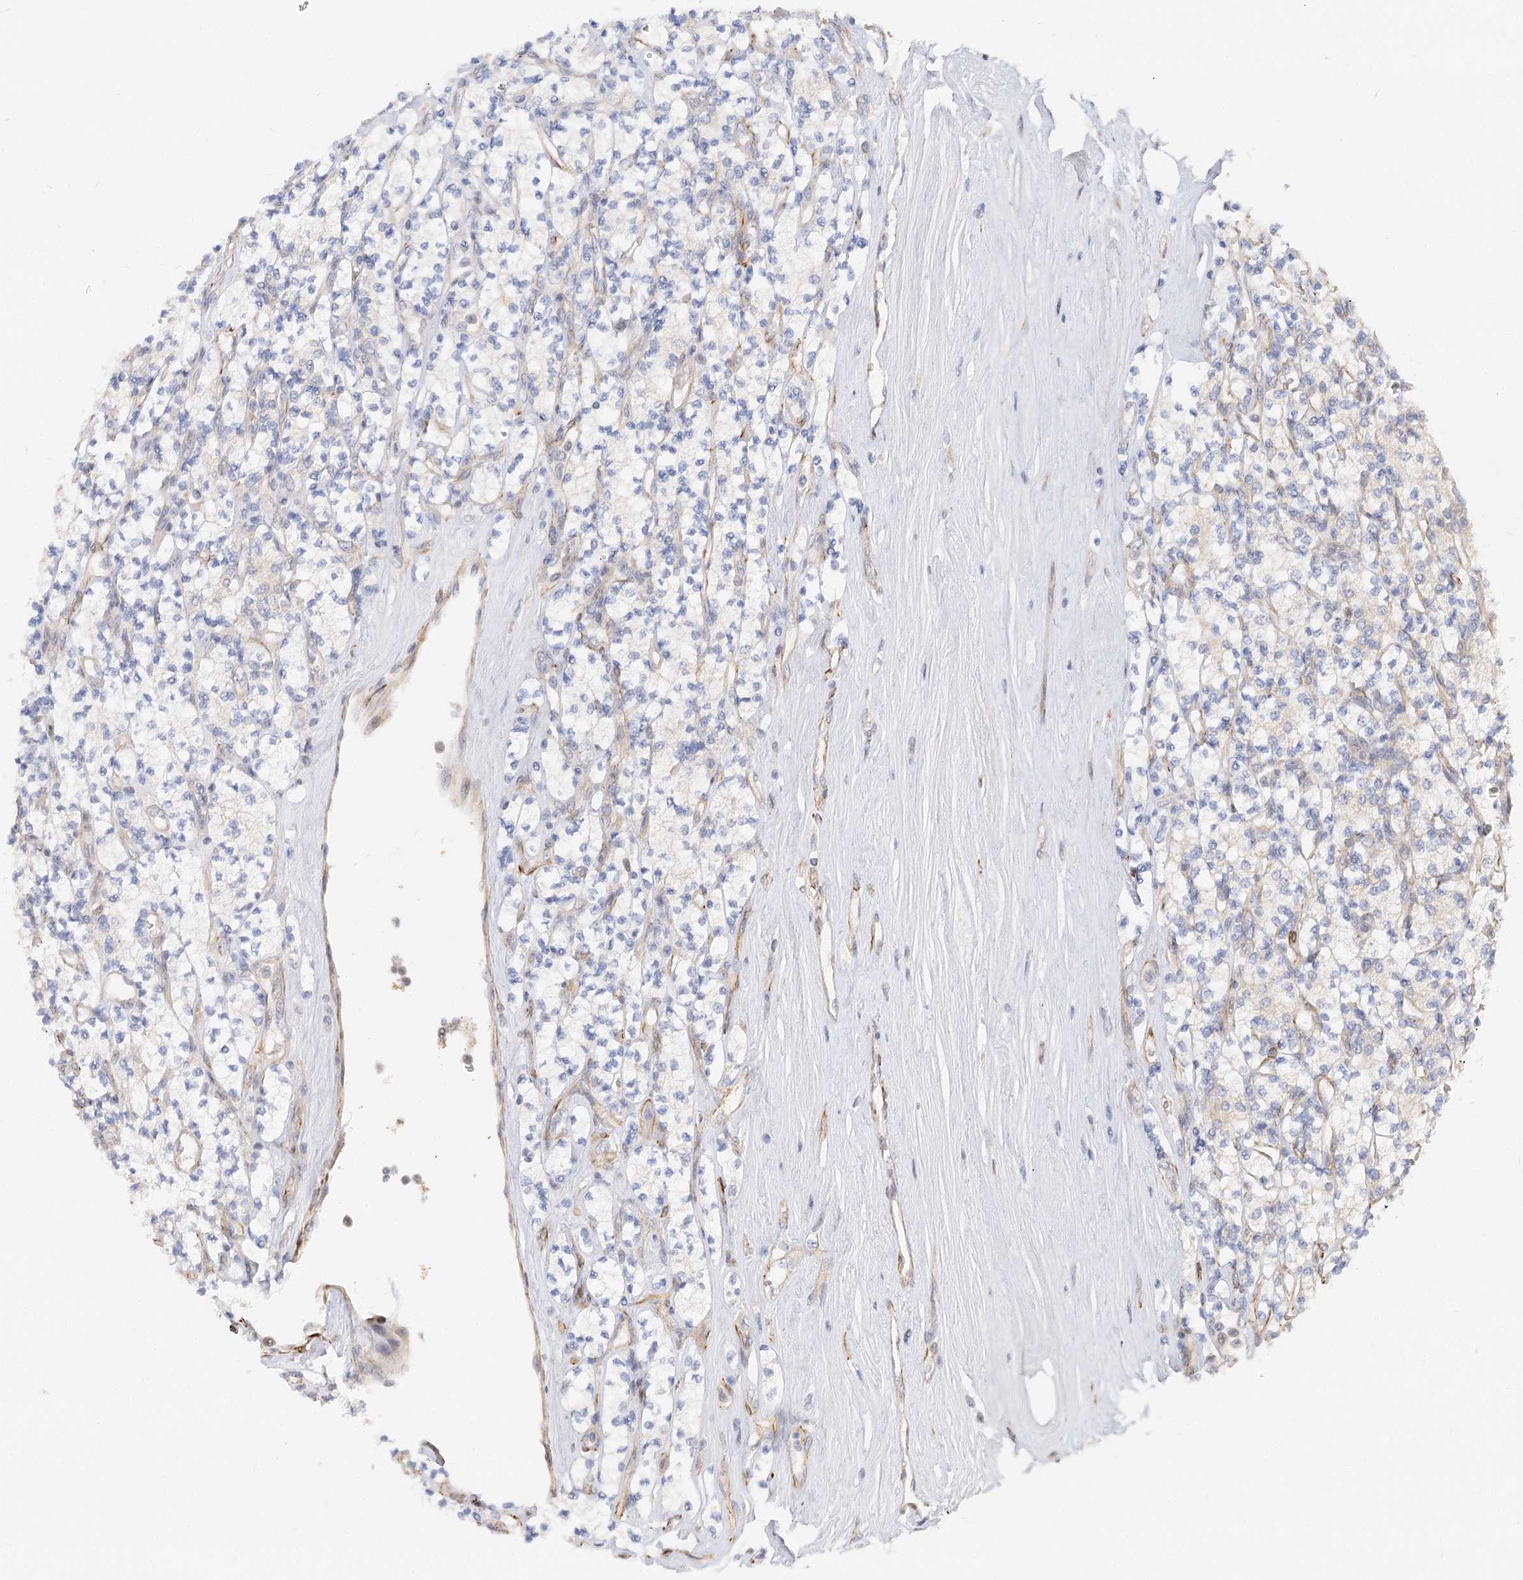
{"staining": {"intensity": "negative", "quantity": "none", "location": "none"}, "tissue": "renal cancer", "cell_type": "Tumor cells", "image_type": "cancer", "snomed": [{"axis": "morphology", "description": "Adenocarcinoma, NOS"}, {"axis": "topography", "description": "Kidney"}], "caption": "IHC image of neoplastic tissue: renal cancer stained with DAB (3,3'-diaminobenzidine) displays no significant protein positivity in tumor cells.", "gene": "NELL2", "patient": {"sex": "male", "age": 77}}